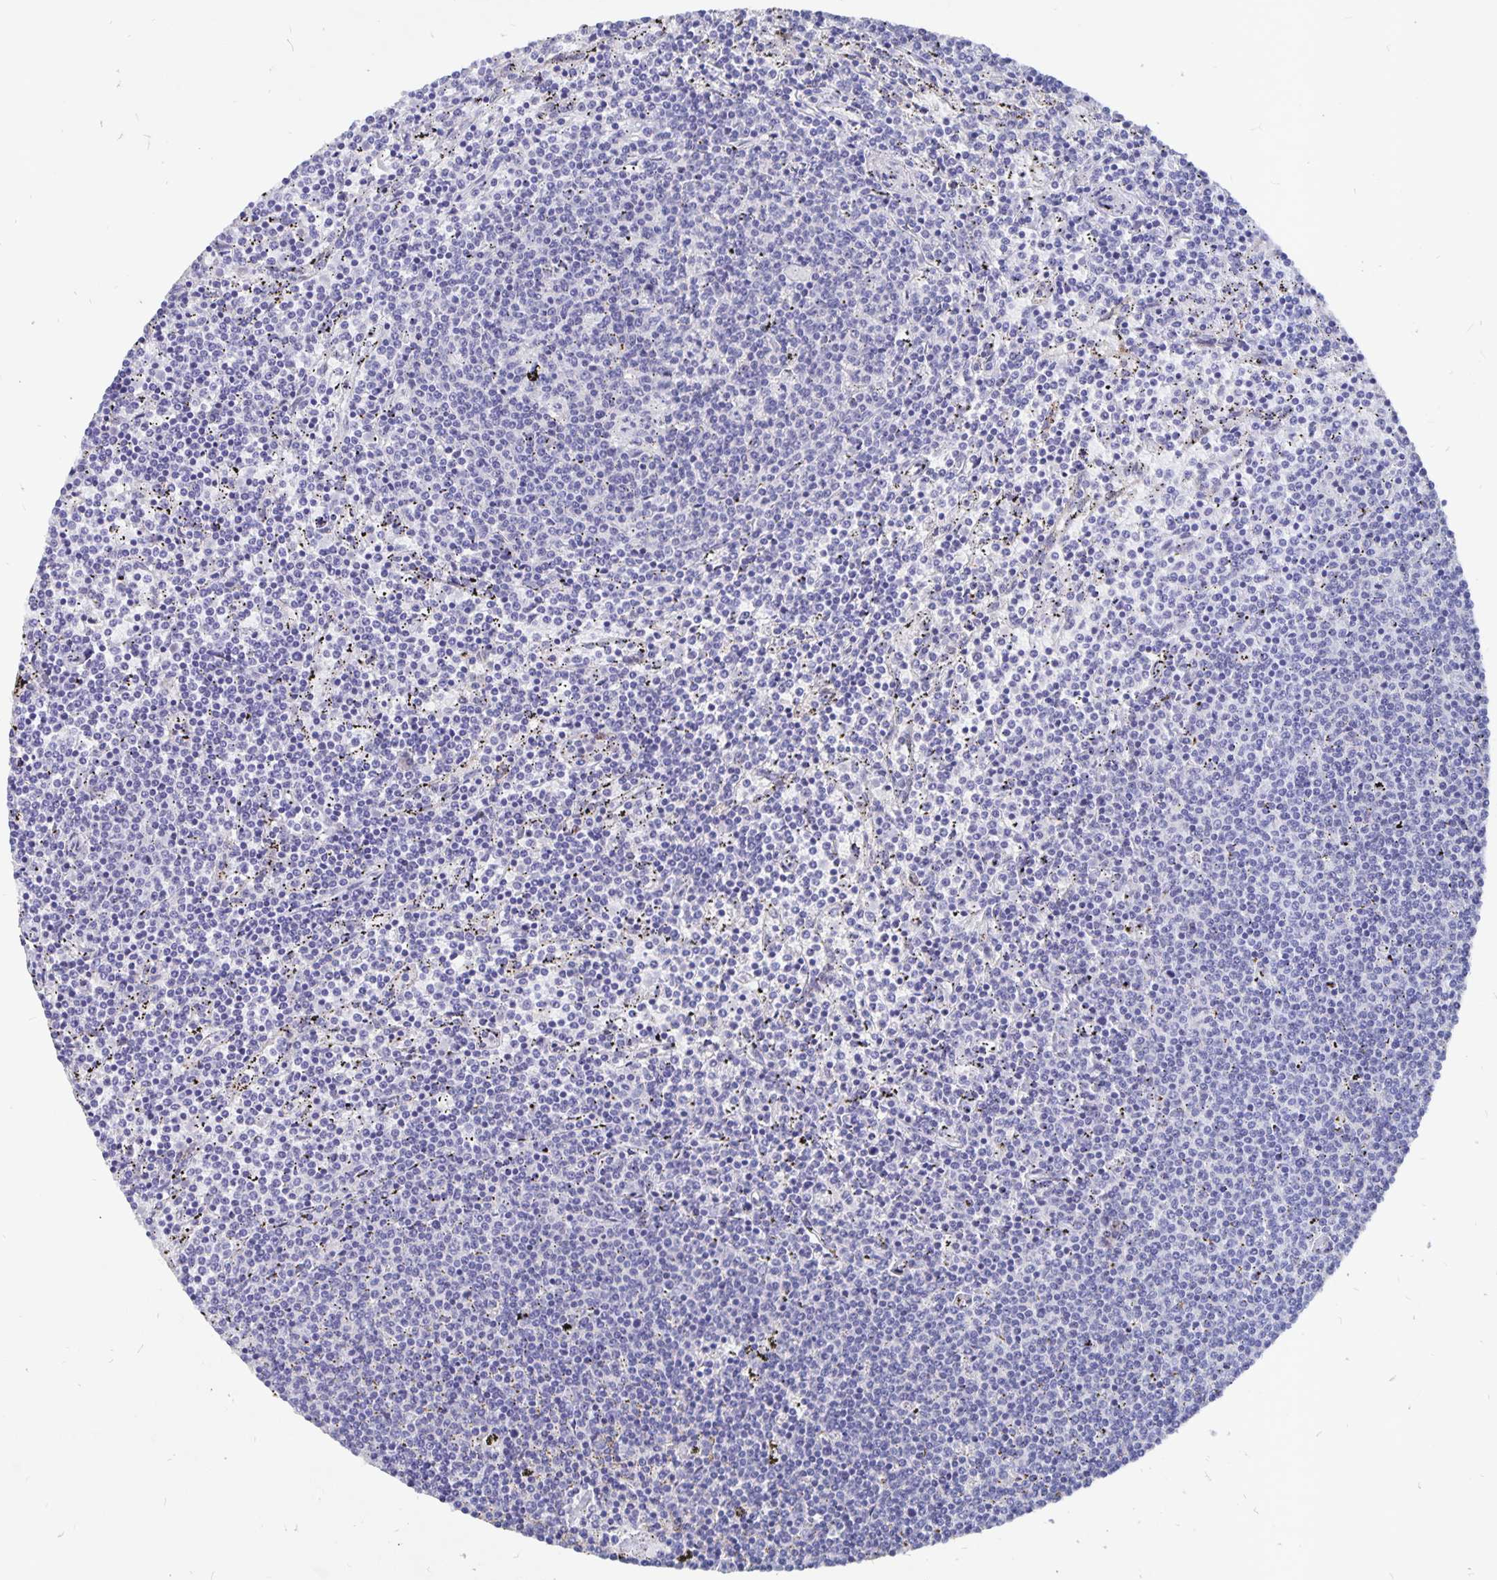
{"staining": {"intensity": "negative", "quantity": "none", "location": "none"}, "tissue": "lymphoma", "cell_type": "Tumor cells", "image_type": "cancer", "snomed": [{"axis": "morphology", "description": "Malignant lymphoma, non-Hodgkin's type, Low grade"}, {"axis": "topography", "description": "Spleen"}], "caption": "The image exhibits no staining of tumor cells in lymphoma. Brightfield microscopy of immunohistochemistry (IHC) stained with DAB (brown) and hematoxylin (blue), captured at high magnification.", "gene": "SMOC1", "patient": {"sex": "female", "age": 50}}